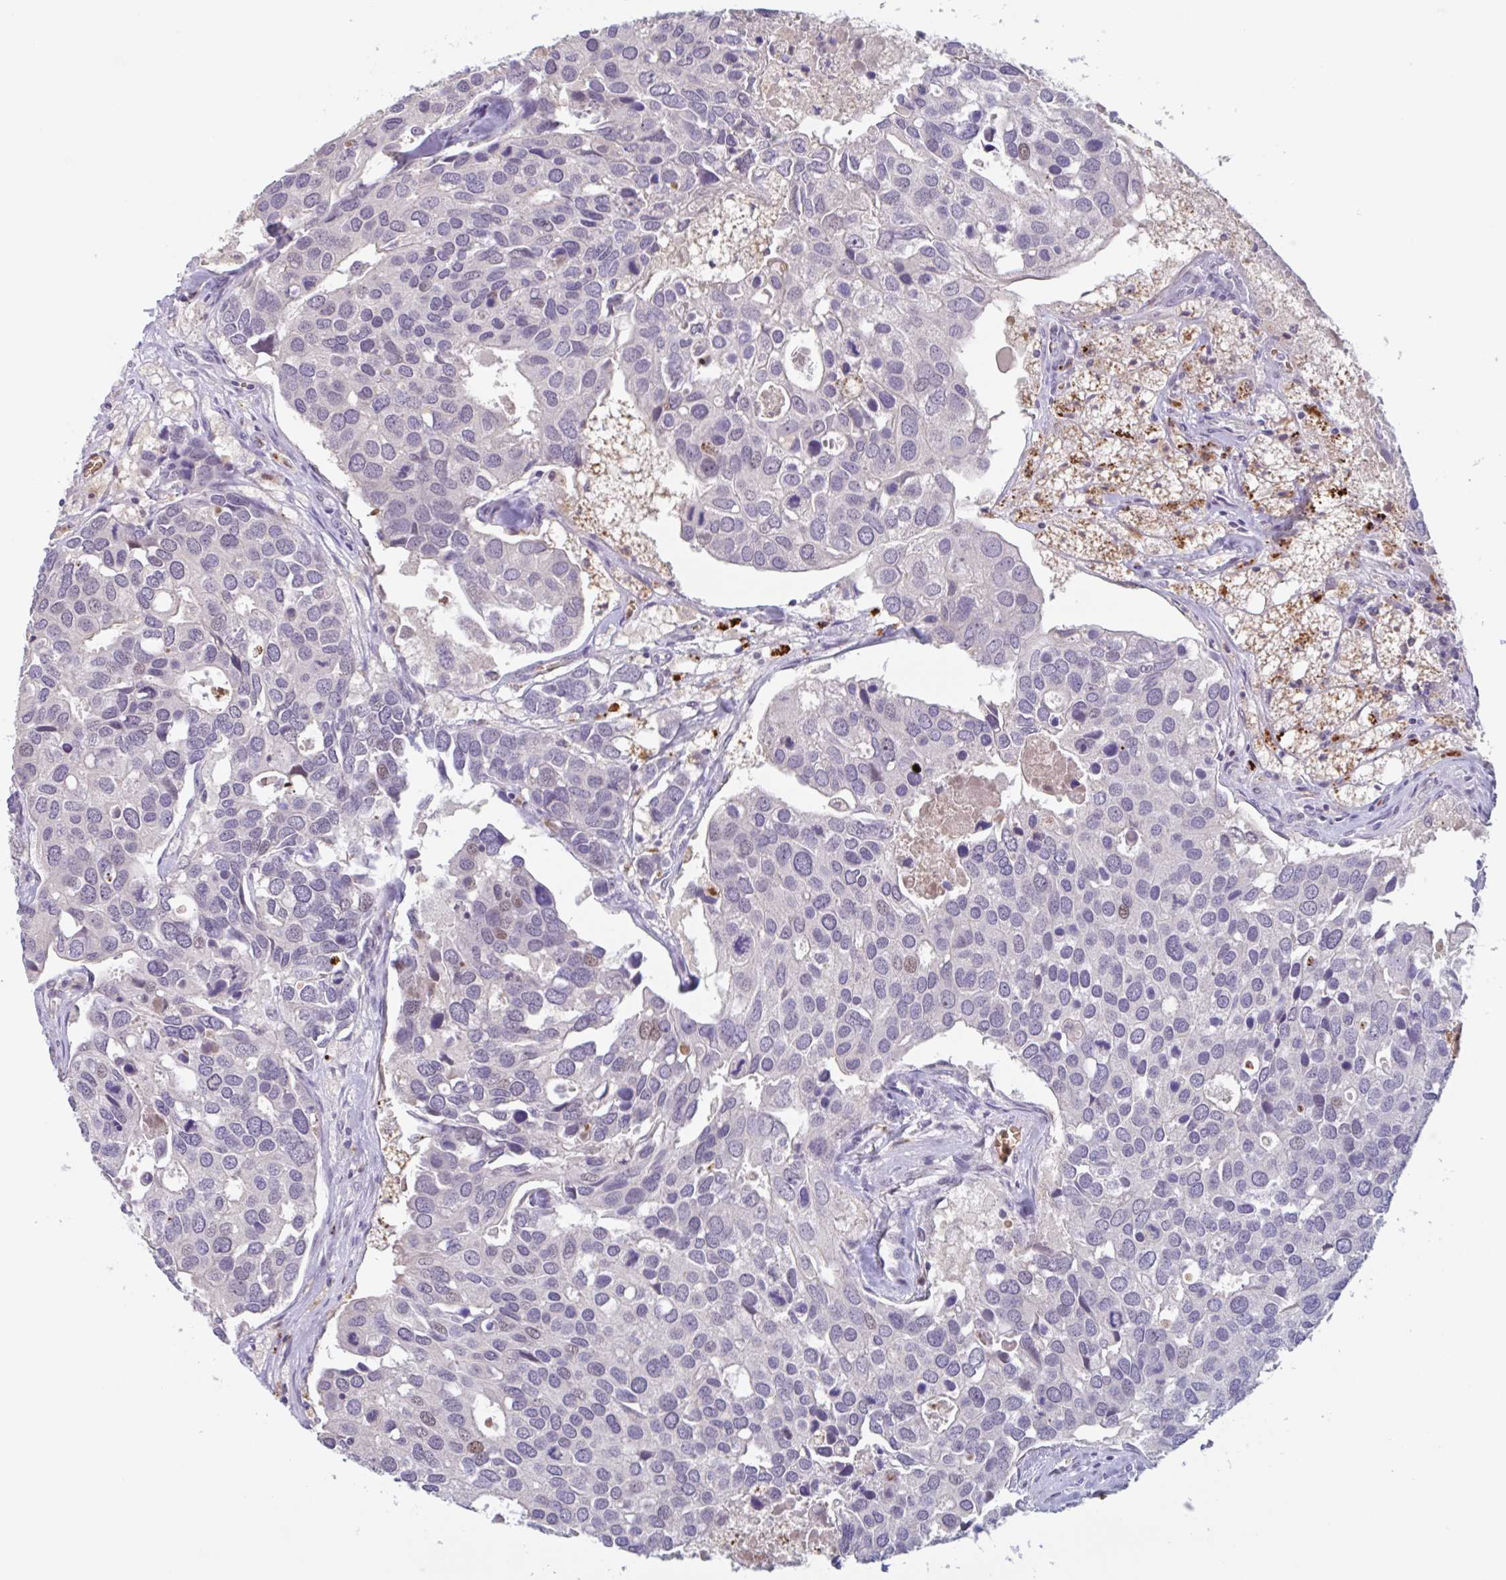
{"staining": {"intensity": "weak", "quantity": "<25%", "location": "nuclear"}, "tissue": "breast cancer", "cell_type": "Tumor cells", "image_type": "cancer", "snomed": [{"axis": "morphology", "description": "Duct carcinoma"}, {"axis": "topography", "description": "Breast"}], "caption": "Human breast cancer (infiltrating ductal carcinoma) stained for a protein using IHC shows no staining in tumor cells.", "gene": "RHAG", "patient": {"sex": "female", "age": 83}}